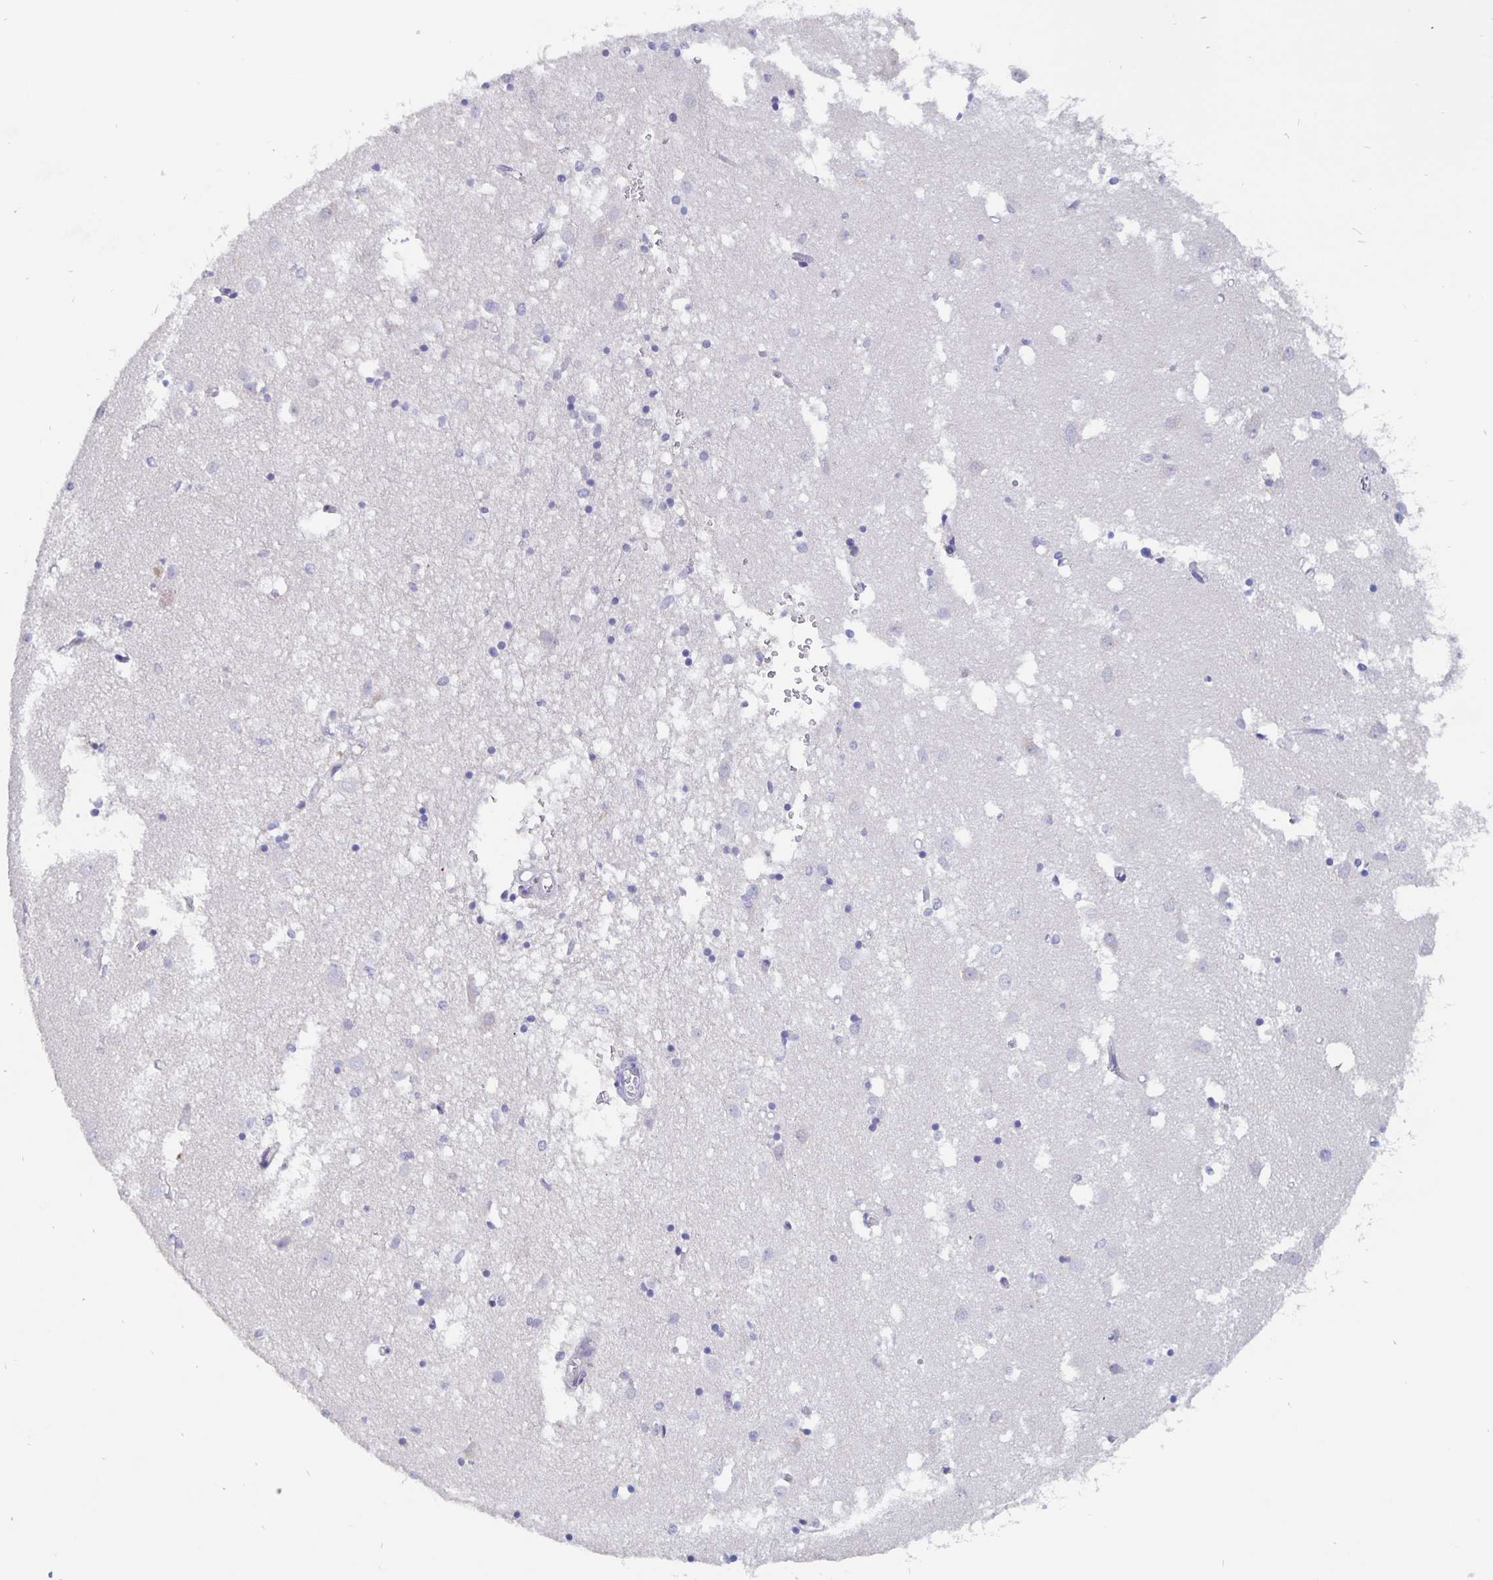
{"staining": {"intensity": "negative", "quantity": "none", "location": "none"}, "tissue": "caudate", "cell_type": "Glial cells", "image_type": "normal", "snomed": [{"axis": "morphology", "description": "Normal tissue, NOS"}, {"axis": "topography", "description": "Lateral ventricle wall"}], "caption": "Immunohistochemical staining of unremarkable caudate exhibits no significant expression in glial cells. The staining is performed using DAB brown chromogen with nuclei counter-stained in using hematoxylin.", "gene": "SMOC1", "patient": {"sex": "male", "age": 70}}